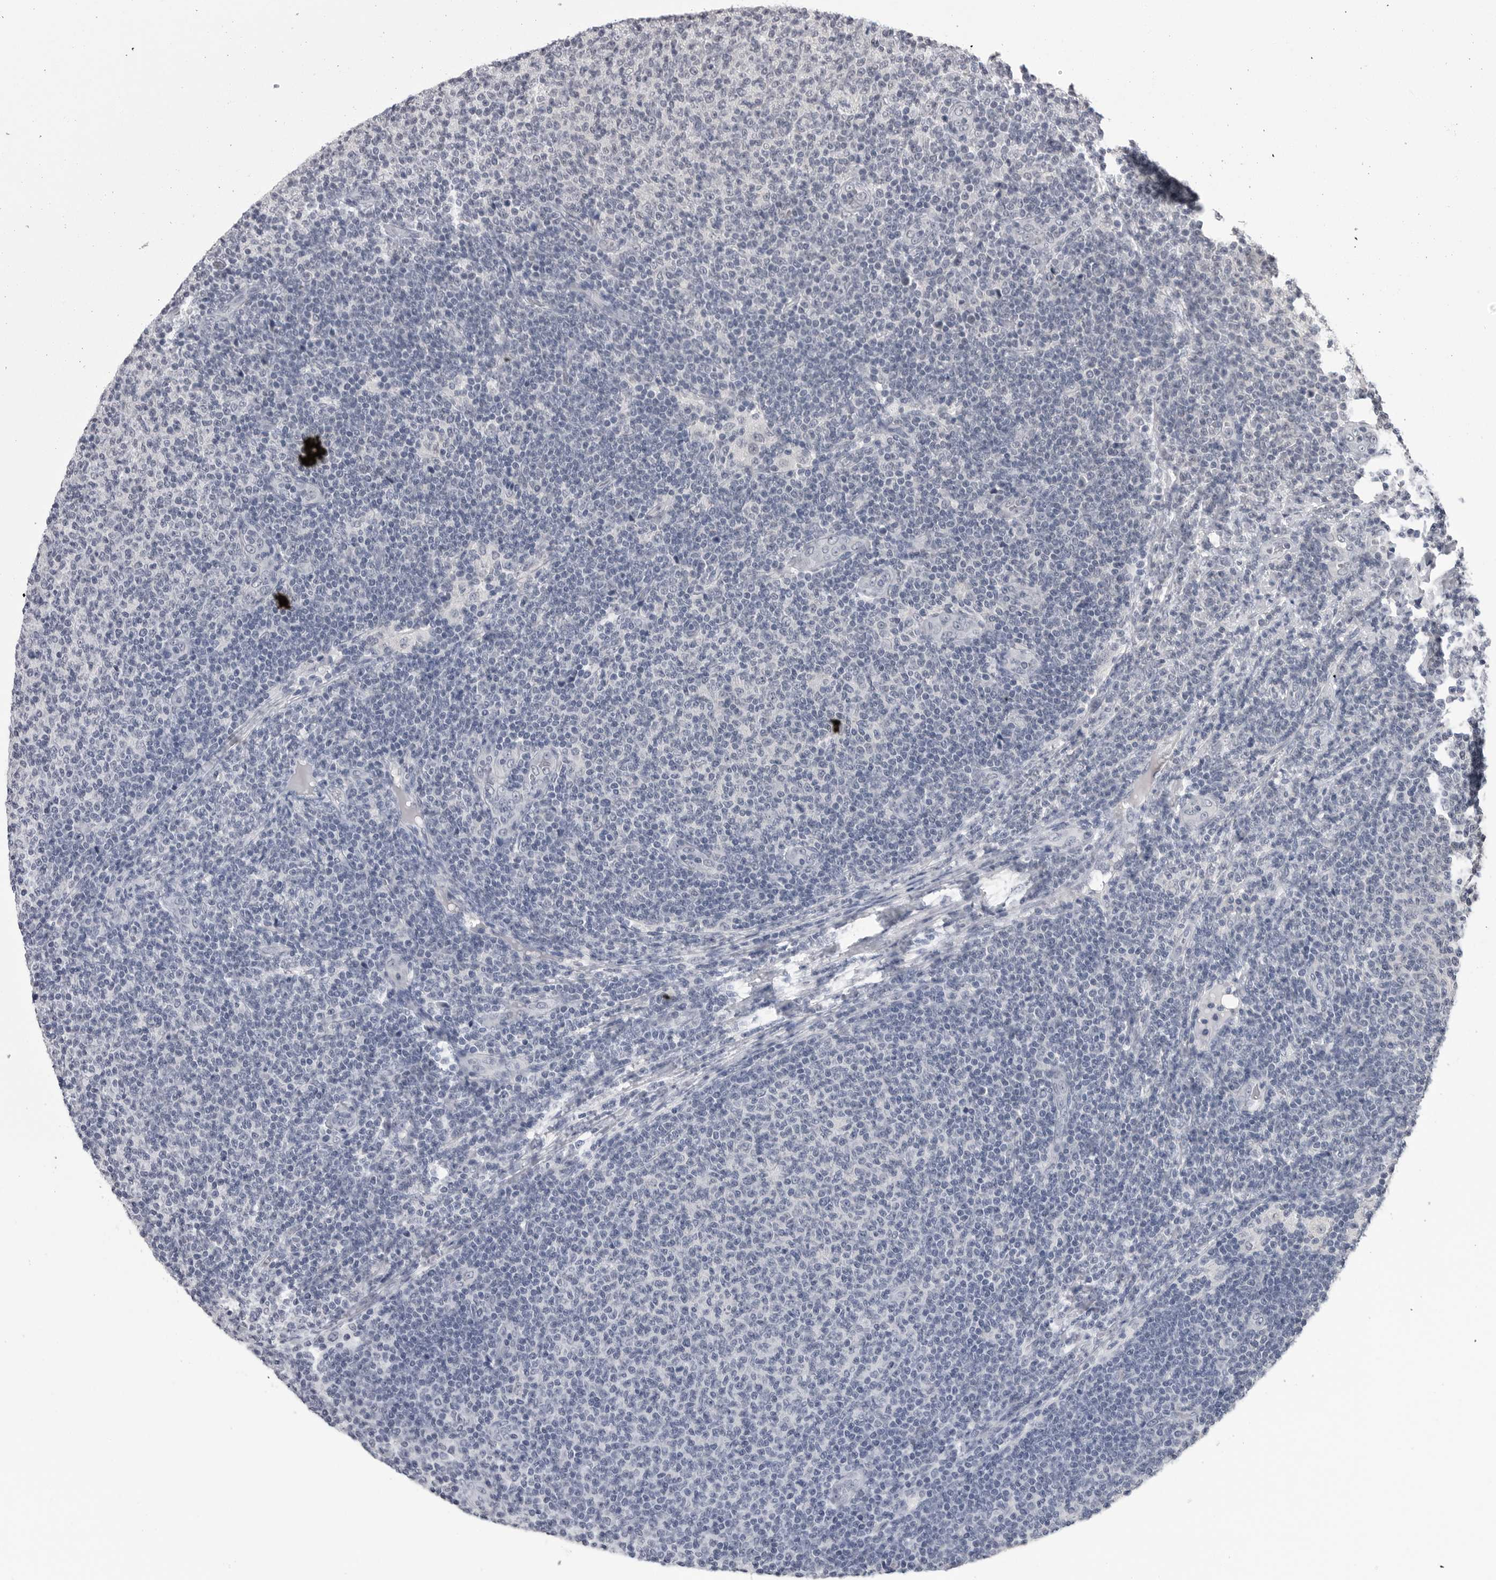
{"staining": {"intensity": "negative", "quantity": "none", "location": "none"}, "tissue": "lymphoma", "cell_type": "Tumor cells", "image_type": "cancer", "snomed": [{"axis": "morphology", "description": "Malignant lymphoma, non-Hodgkin's type, Low grade"}, {"axis": "topography", "description": "Lymph node"}], "caption": "Tumor cells are negative for protein expression in human low-grade malignant lymphoma, non-Hodgkin's type.", "gene": "DLG2", "patient": {"sex": "male", "age": 66}}